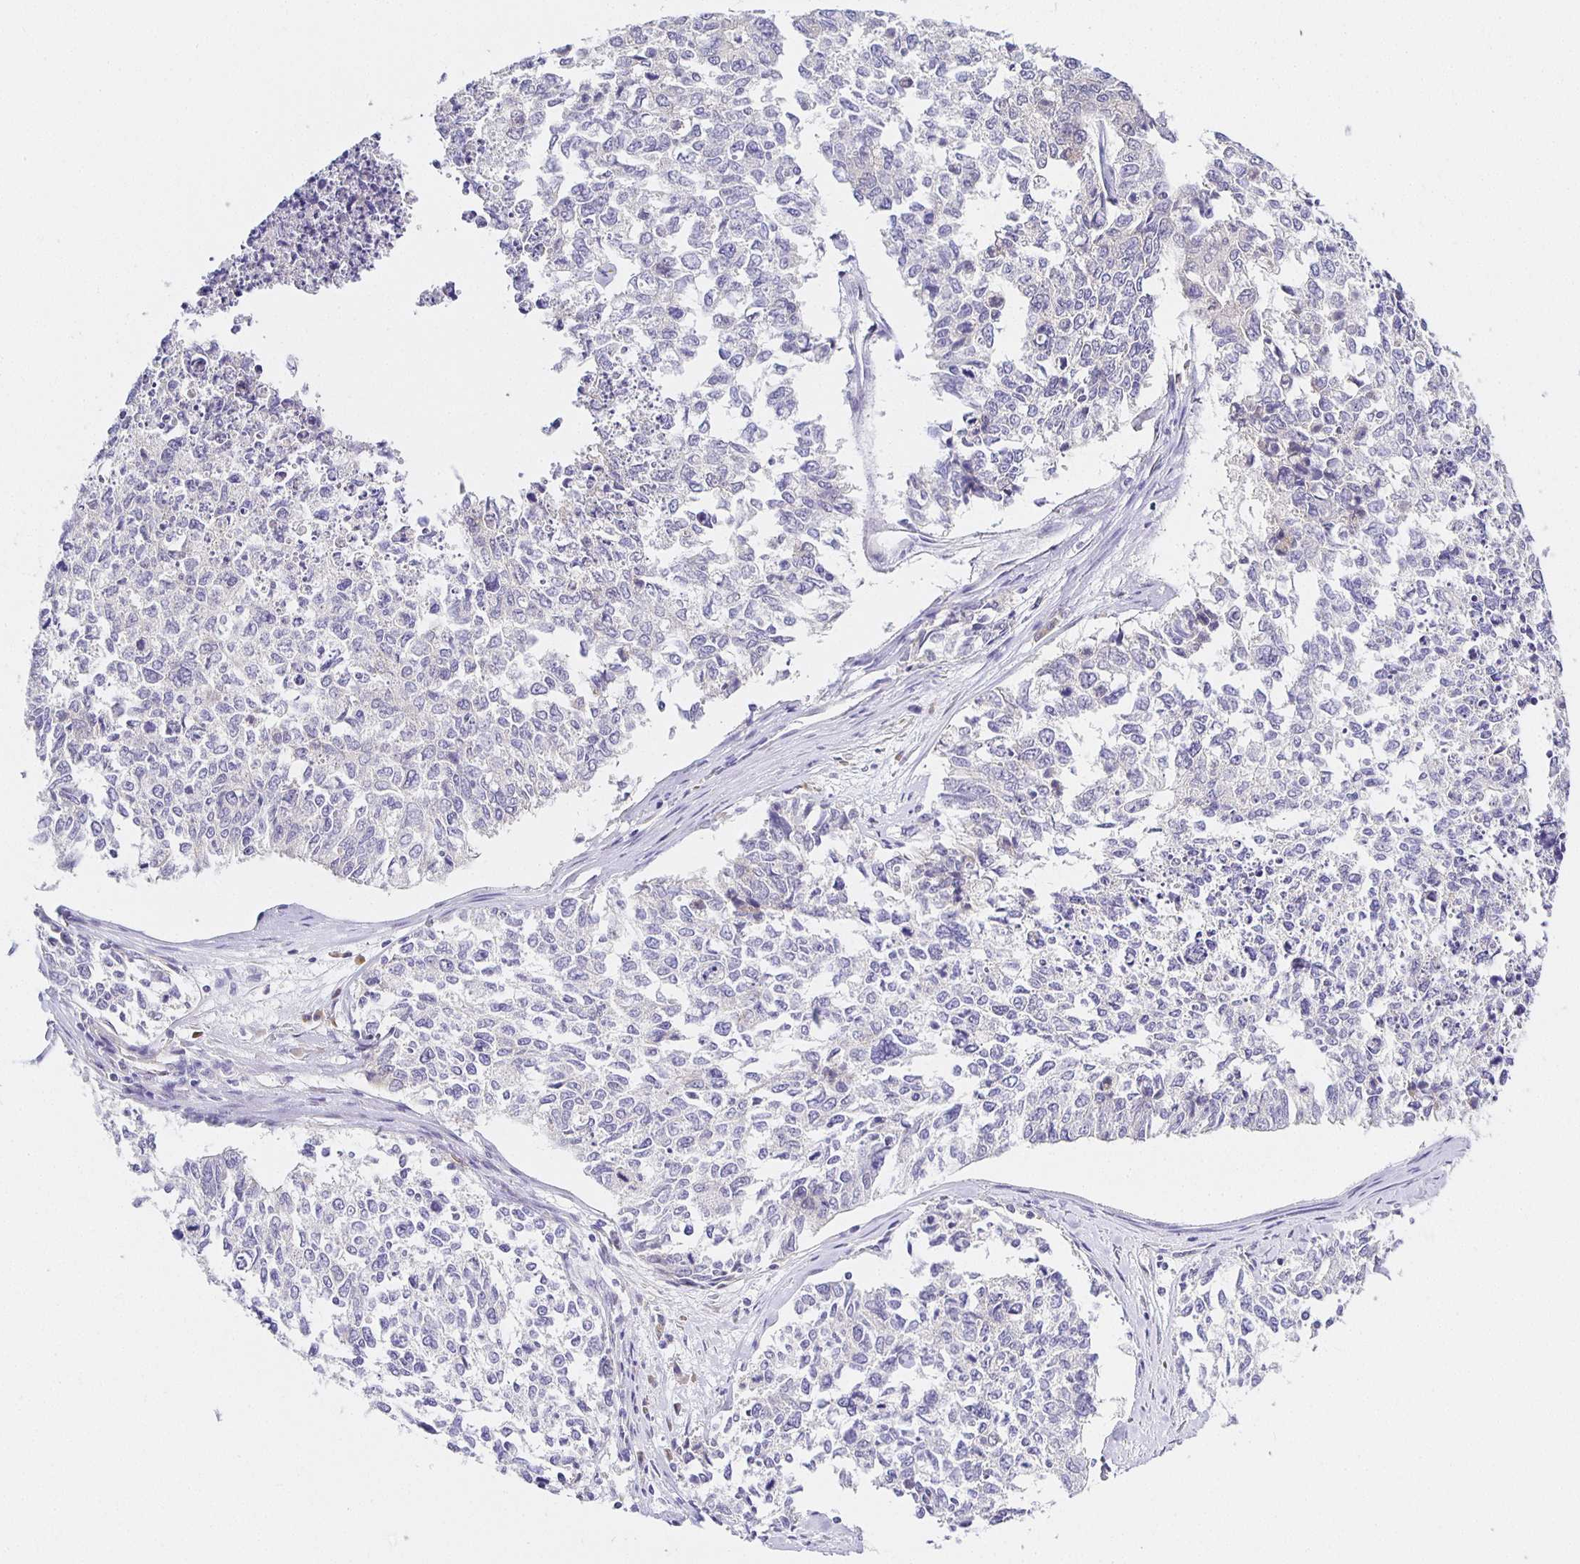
{"staining": {"intensity": "weak", "quantity": "<25%", "location": "cytoplasmic/membranous"}, "tissue": "cervical cancer", "cell_type": "Tumor cells", "image_type": "cancer", "snomed": [{"axis": "morphology", "description": "Adenocarcinoma, NOS"}, {"axis": "topography", "description": "Cervix"}], "caption": "Cervical cancer stained for a protein using IHC demonstrates no staining tumor cells.", "gene": "OPALIN", "patient": {"sex": "female", "age": 63}}